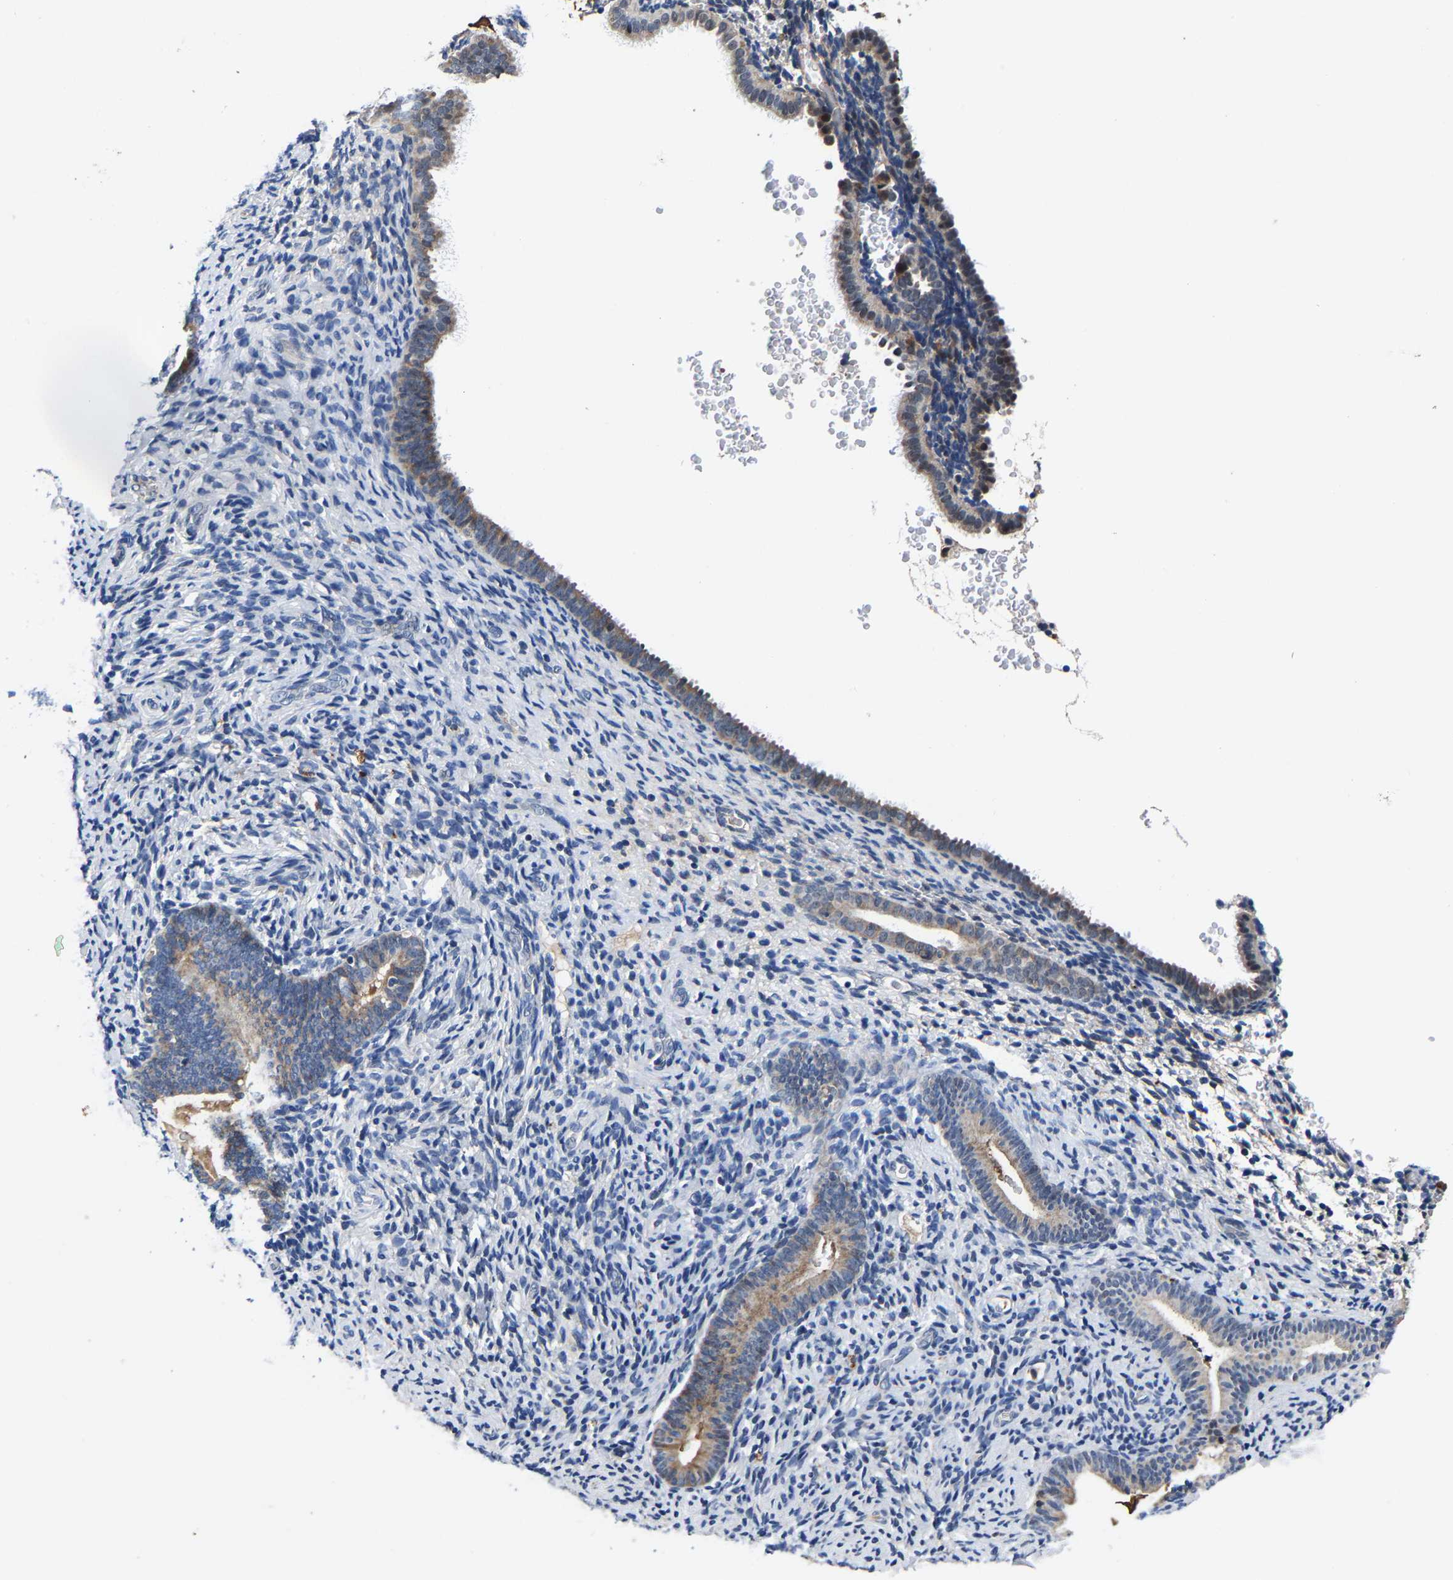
{"staining": {"intensity": "negative", "quantity": "none", "location": "none"}, "tissue": "endometrium", "cell_type": "Cells in endometrial stroma", "image_type": "normal", "snomed": [{"axis": "morphology", "description": "Normal tissue, NOS"}, {"axis": "topography", "description": "Endometrium"}], "caption": "Cells in endometrial stroma are negative for protein expression in normal human endometrium. (DAB (3,3'-diaminobenzidine) immunohistochemistry (IHC) with hematoxylin counter stain).", "gene": "SLC12A2", "patient": {"sex": "female", "age": 51}}